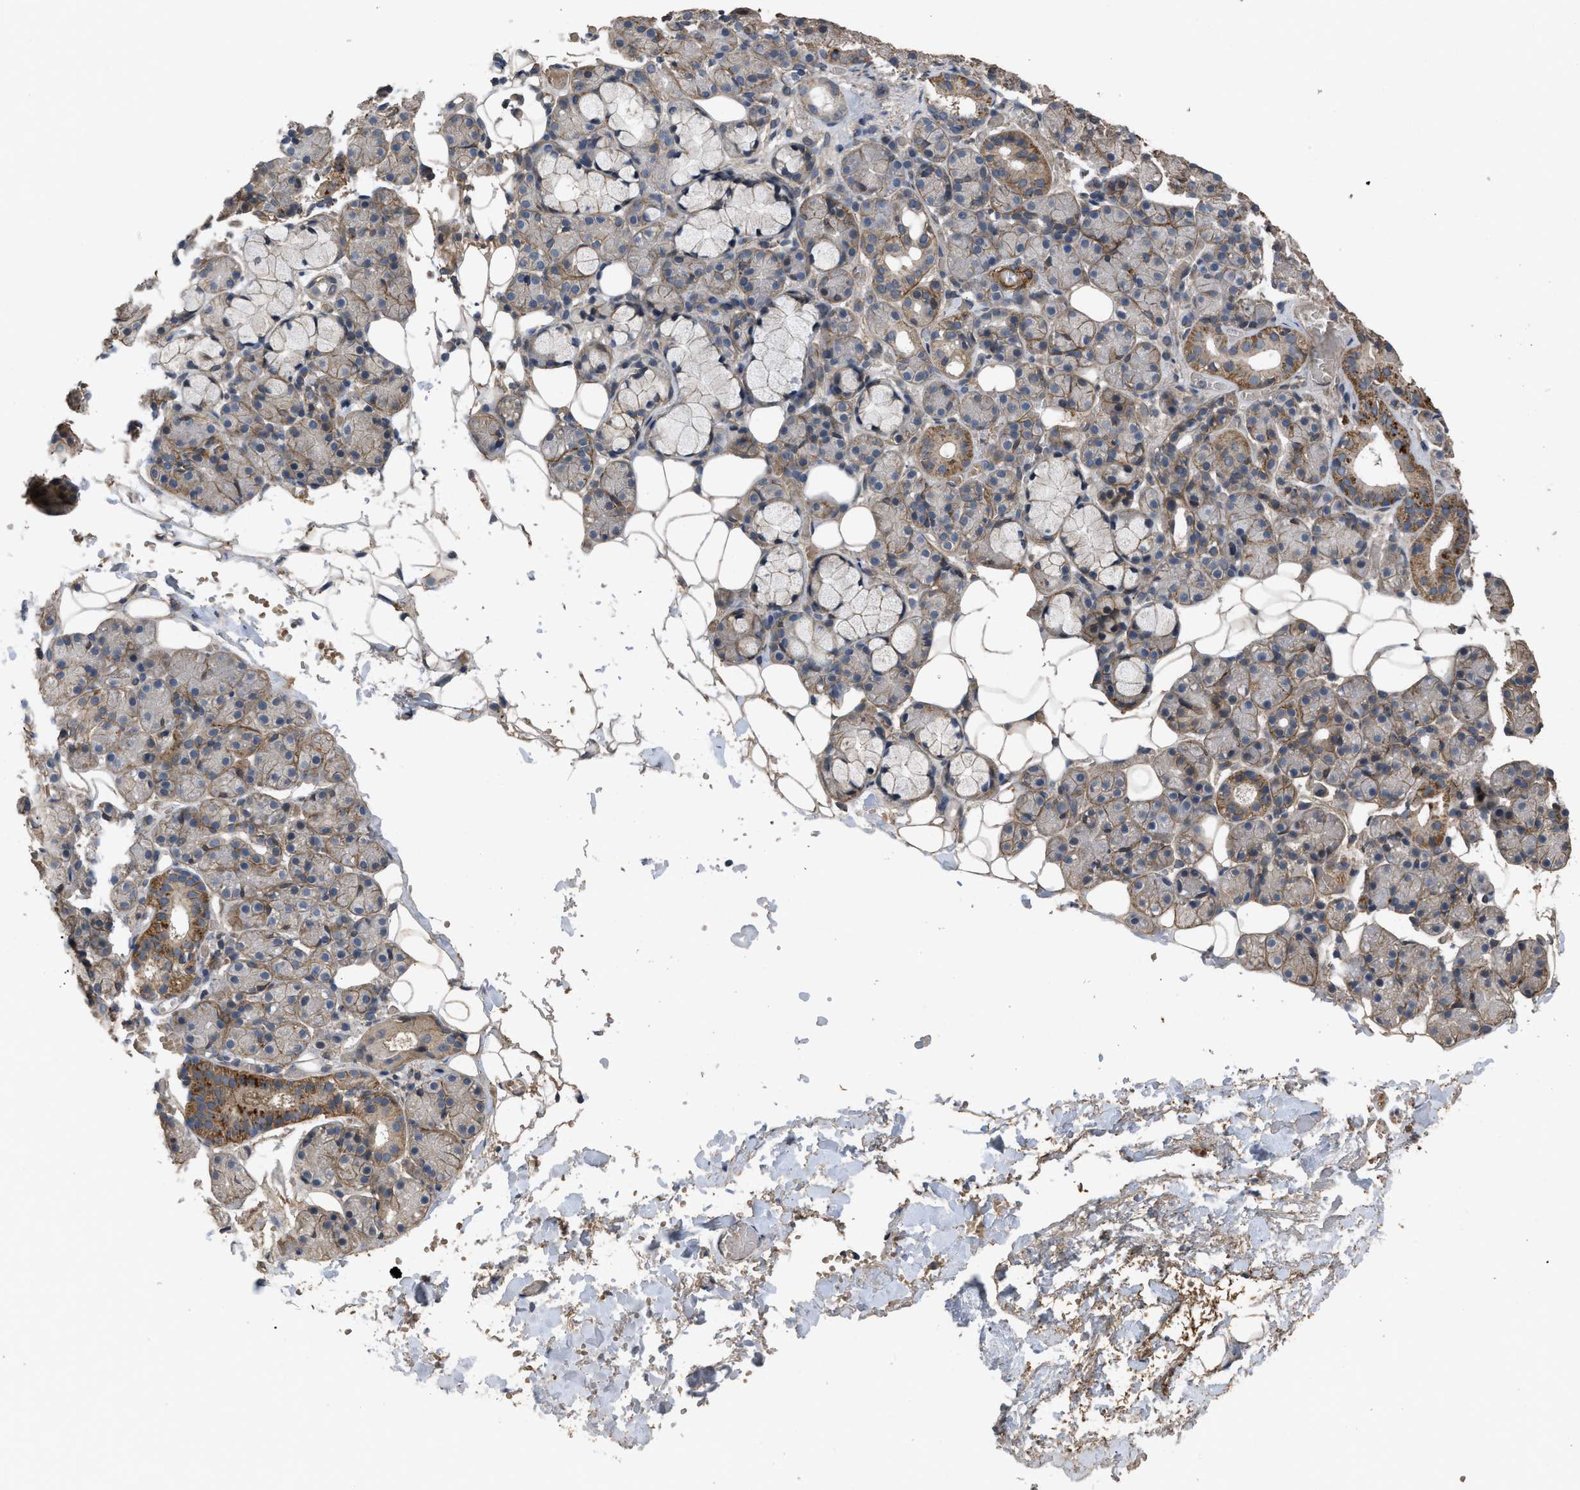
{"staining": {"intensity": "moderate", "quantity": "25%-75%", "location": "cytoplasmic/membranous"}, "tissue": "salivary gland", "cell_type": "Glandular cells", "image_type": "normal", "snomed": [{"axis": "morphology", "description": "Normal tissue, NOS"}, {"axis": "topography", "description": "Salivary gland"}], "caption": "Immunohistochemistry staining of normal salivary gland, which shows medium levels of moderate cytoplasmic/membranous staining in approximately 25%-75% of glandular cells indicating moderate cytoplasmic/membranous protein expression. The staining was performed using DAB (brown) for protein detection and nuclei were counterstained in hematoxylin (blue).", "gene": "UTRN", "patient": {"sex": "male", "age": 63}}